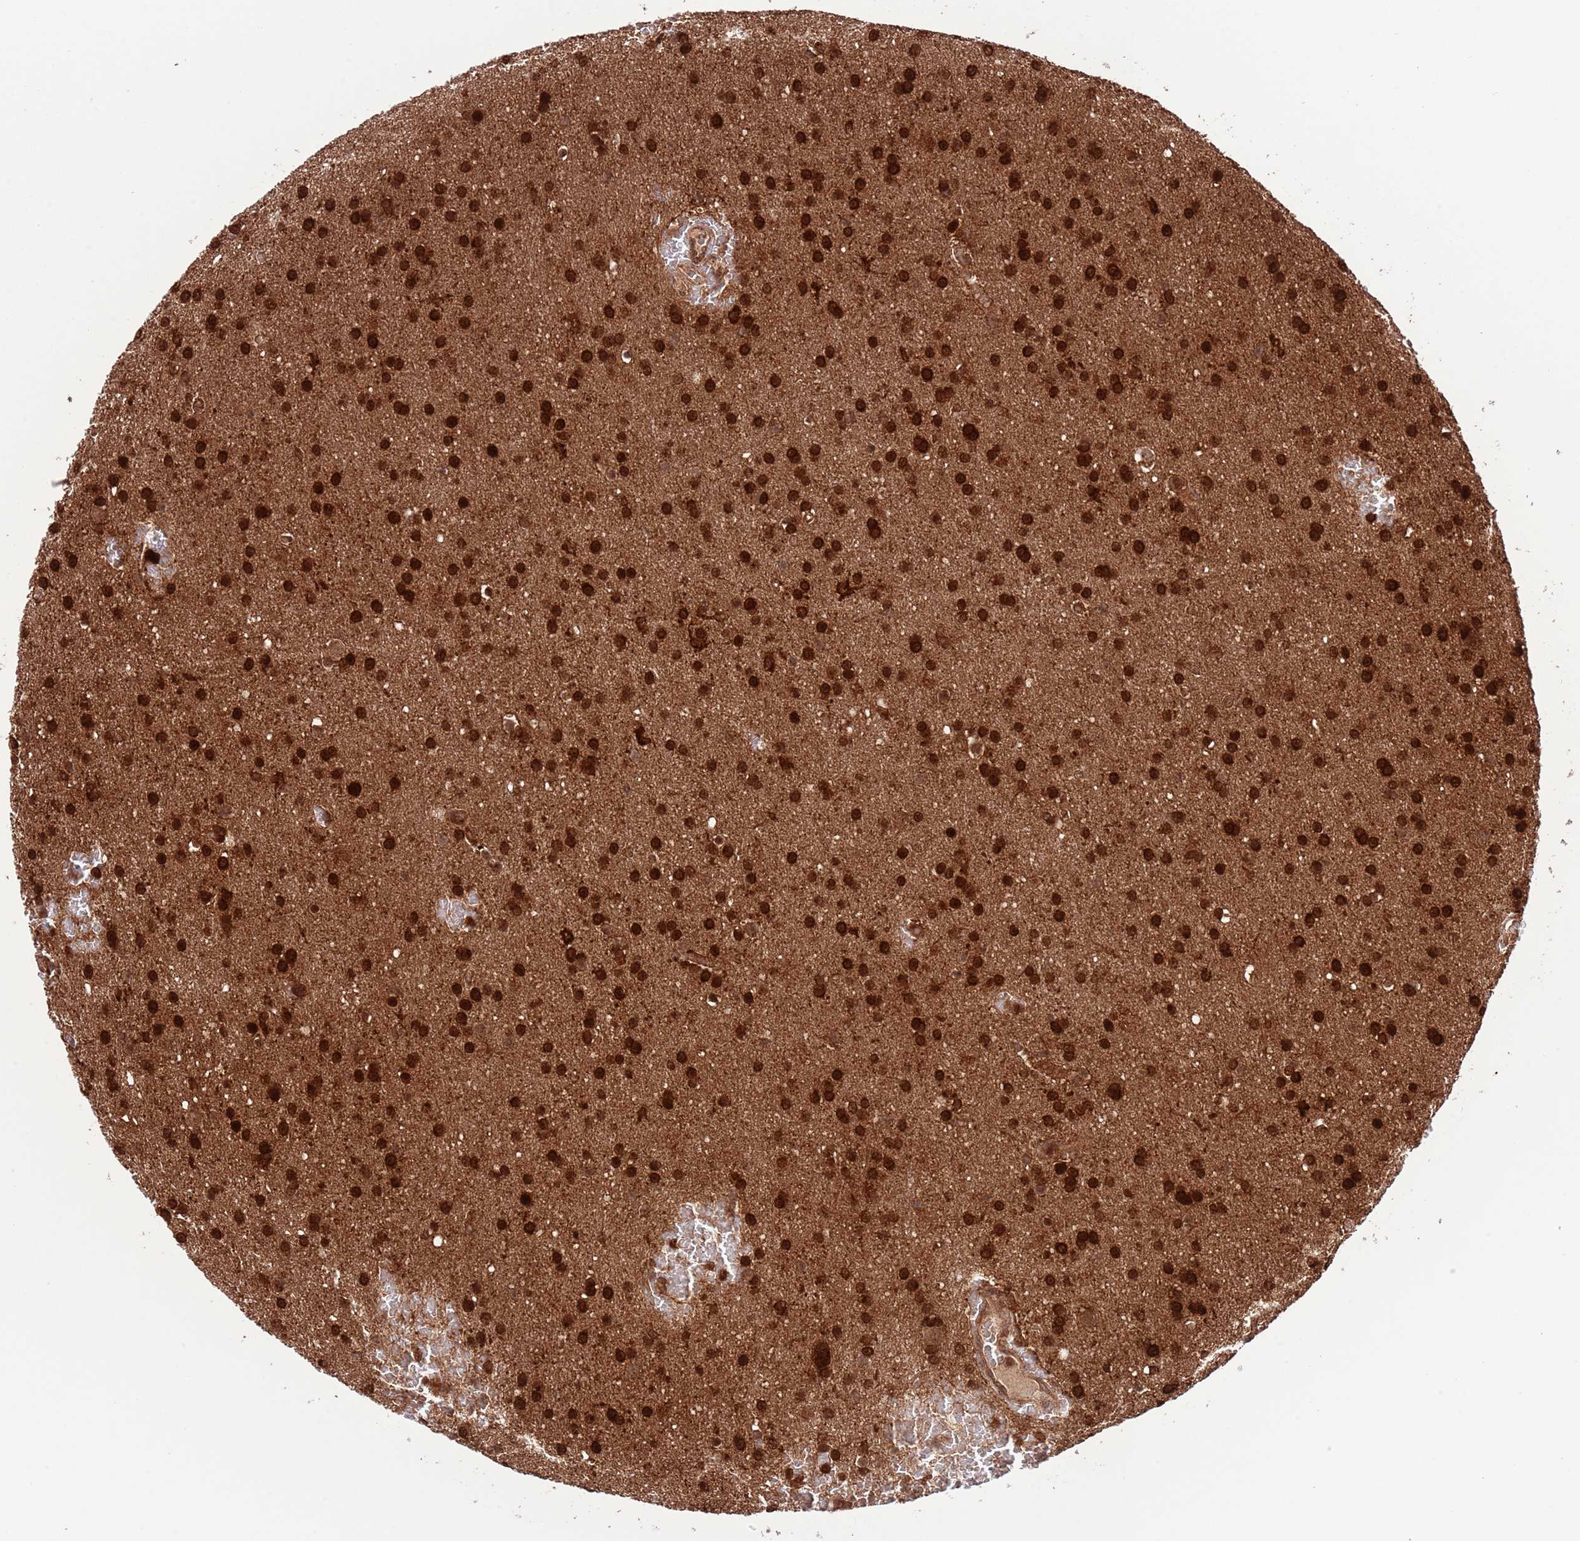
{"staining": {"intensity": "strong", "quantity": ">75%", "location": "nuclear"}, "tissue": "glioma", "cell_type": "Tumor cells", "image_type": "cancer", "snomed": [{"axis": "morphology", "description": "Glioma, malignant, Low grade"}, {"axis": "topography", "description": "Brain"}], "caption": "Immunohistochemistry micrograph of neoplastic tissue: human glioma stained using IHC demonstrates high levels of strong protein expression localized specifically in the nuclear of tumor cells, appearing as a nuclear brown color.", "gene": "HDHD2", "patient": {"sex": "female", "age": 32}}